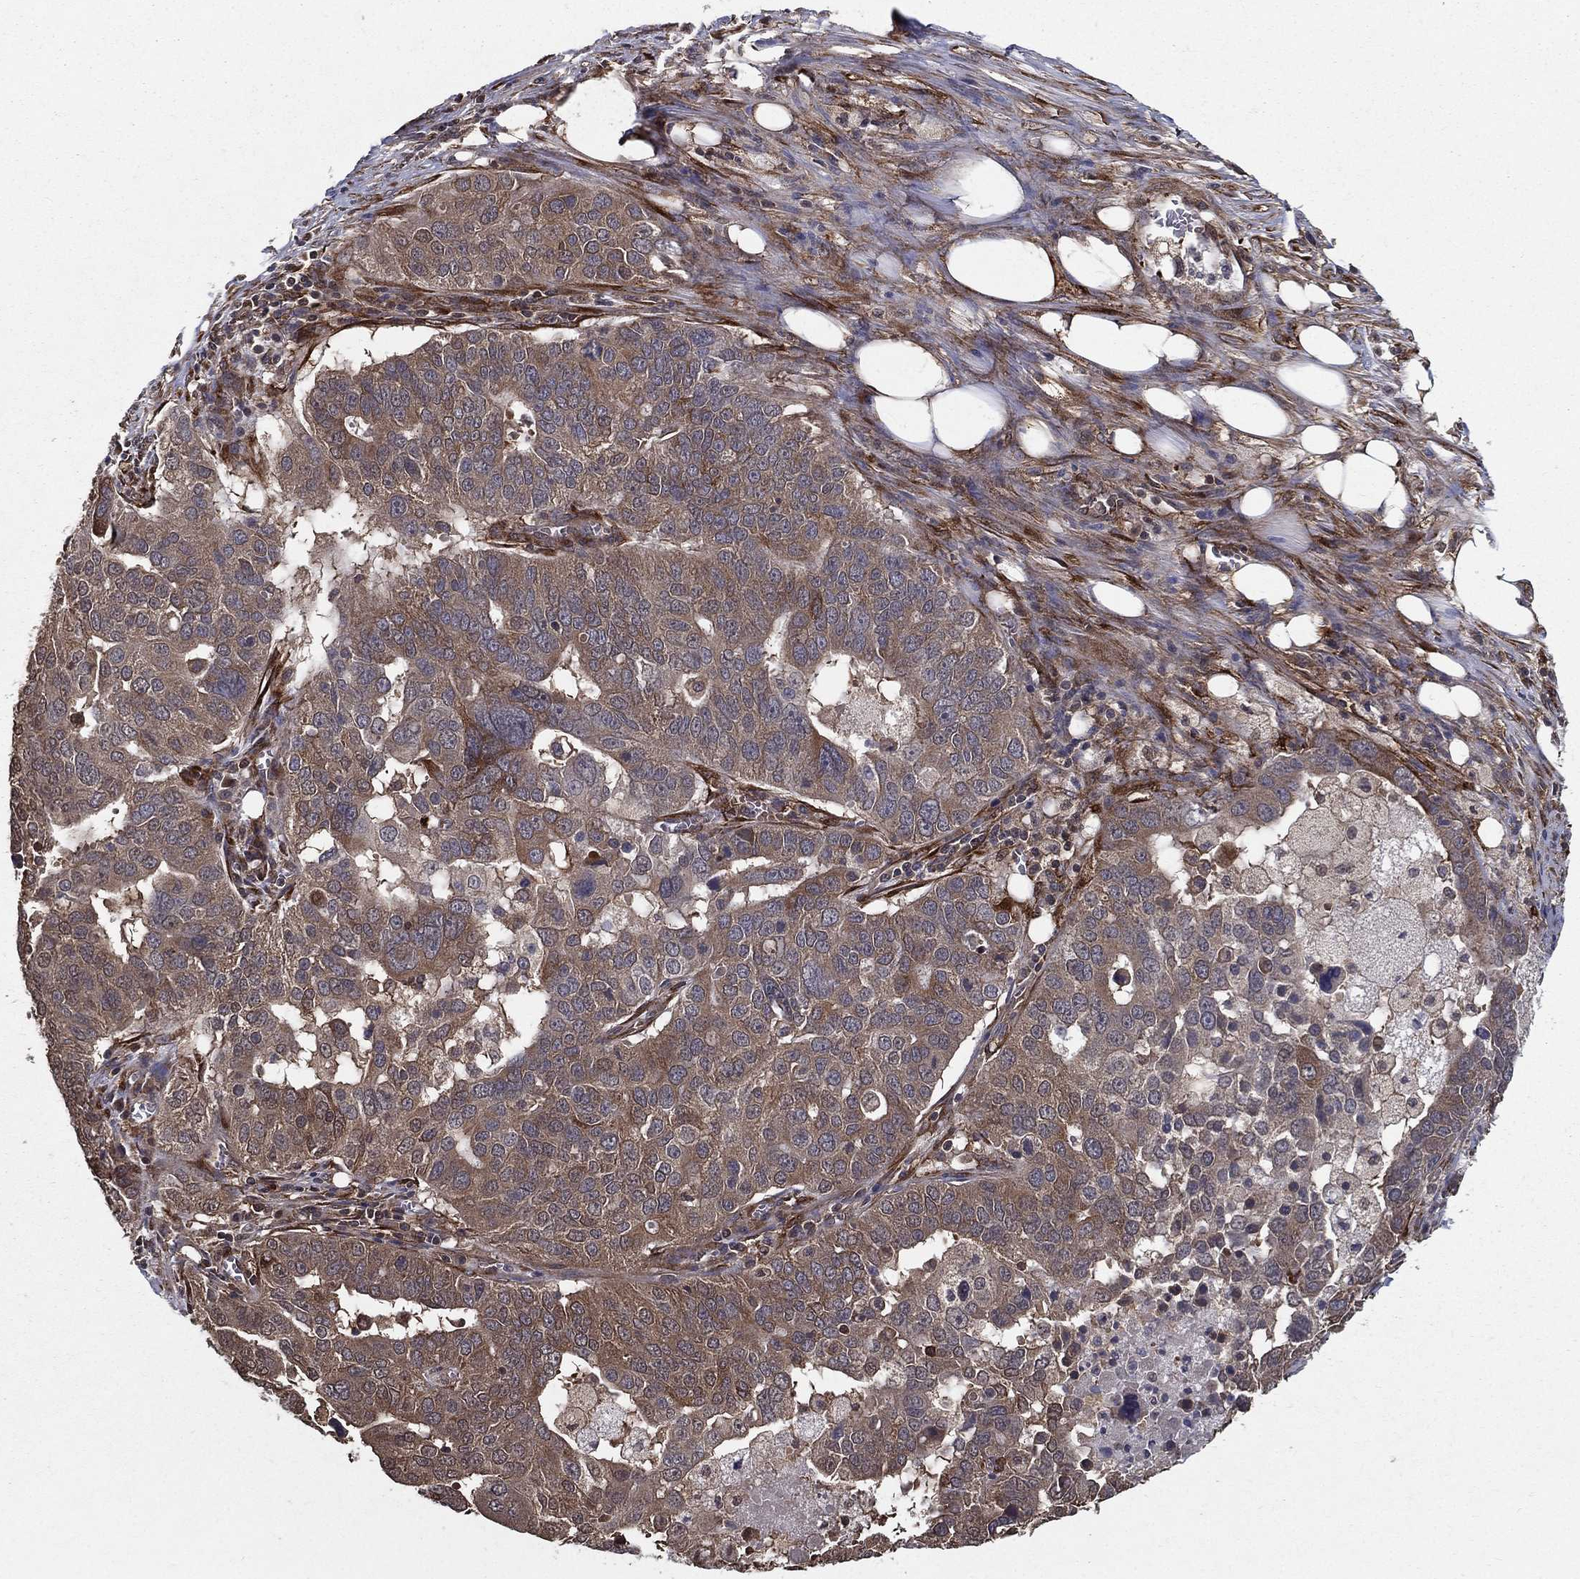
{"staining": {"intensity": "weak", "quantity": ">75%", "location": "cytoplasmic/membranous"}, "tissue": "ovarian cancer", "cell_type": "Tumor cells", "image_type": "cancer", "snomed": [{"axis": "morphology", "description": "Carcinoma, endometroid"}, {"axis": "topography", "description": "Soft tissue"}, {"axis": "topography", "description": "Ovary"}], "caption": "A brown stain shows weak cytoplasmic/membranous staining of a protein in human ovarian endometroid carcinoma tumor cells. (DAB (3,3'-diaminobenzidine) IHC with brightfield microscopy, high magnification).", "gene": "CERS2", "patient": {"sex": "female", "age": 52}}